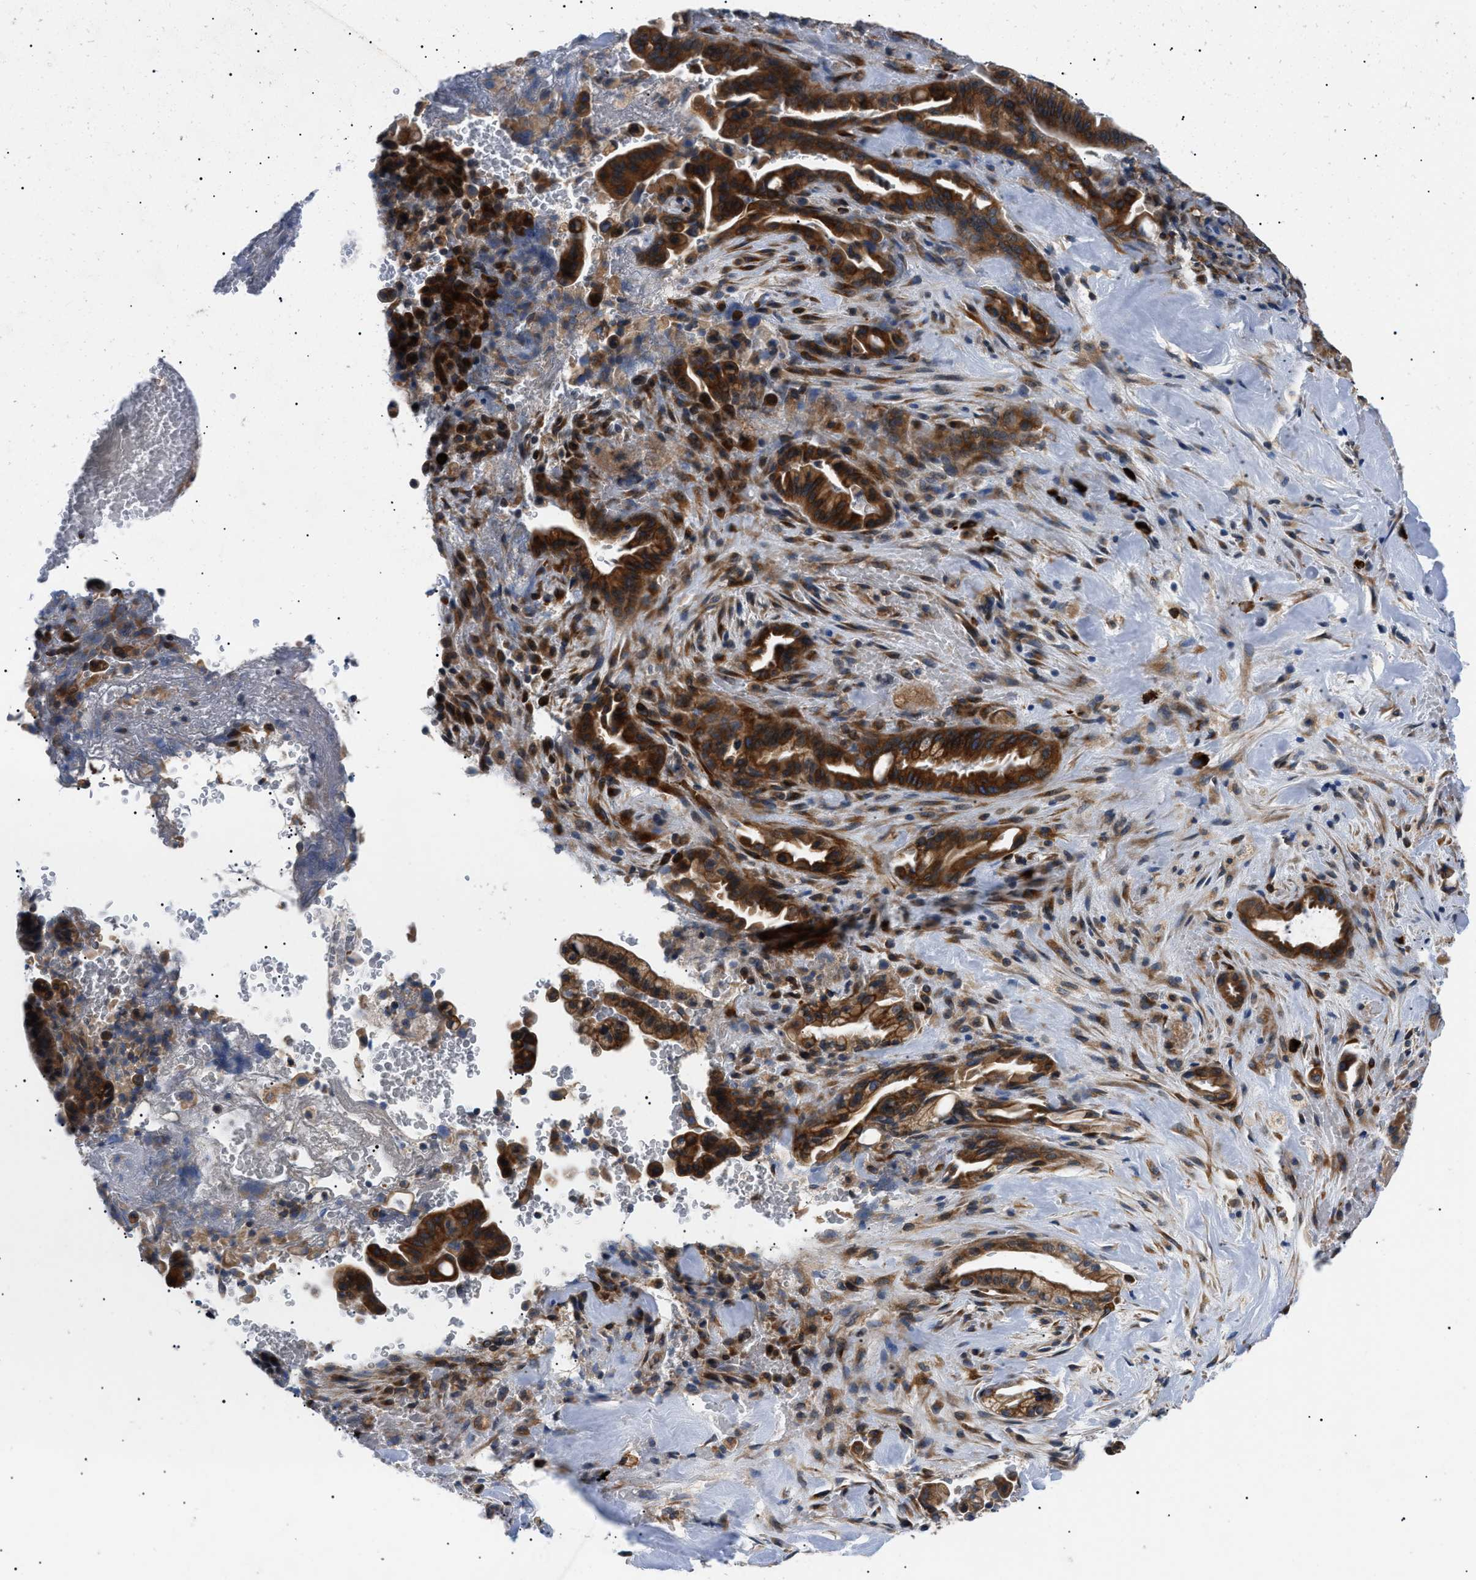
{"staining": {"intensity": "strong", "quantity": ">75%", "location": "cytoplasmic/membranous"}, "tissue": "liver cancer", "cell_type": "Tumor cells", "image_type": "cancer", "snomed": [{"axis": "morphology", "description": "Cholangiocarcinoma"}, {"axis": "topography", "description": "Liver"}], "caption": "Cholangiocarcinoma (liver) tissue displays strong cytoplasmic/membranous expression in about >75% of tumor cells, visualized by immunohistochemistry.", "gene": "DERL1", "patient": {"sex": "female", "age": 68}}